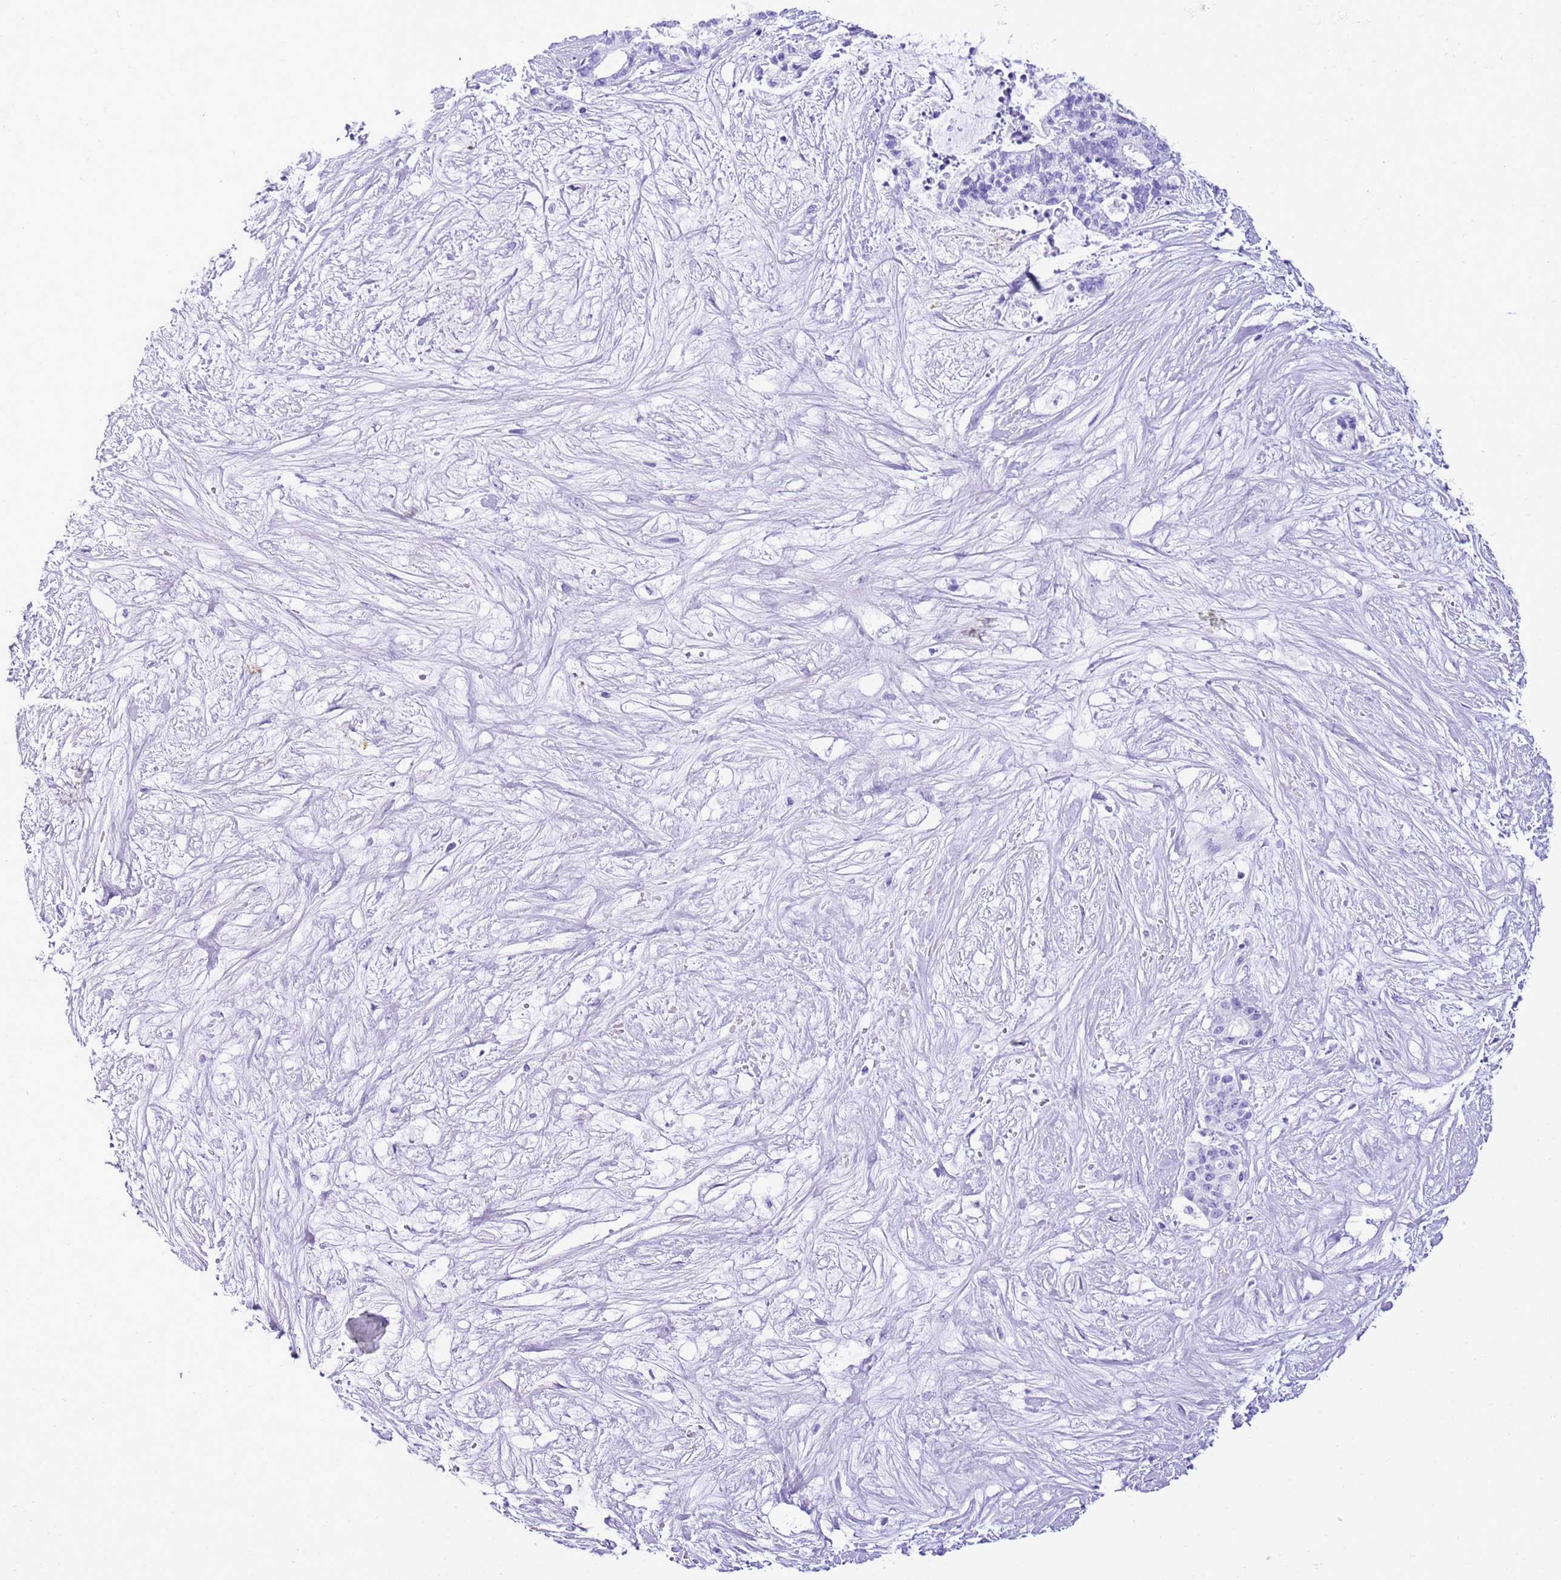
{"staining": {"intensity": "negative", "quantity": "none", "location": "none"}, "tissue": "liver cancer", "cell_type": "Tumor cells", "image_type": "cancer", "snomed": [{"axis": "morphology", "description": "Normal tissue, NOS"}, {"axis": "morphology", "description": "Cholangiocarcinoma"}, {"axis": "topography", "description": "Liver"}, {"axis": "topography", "description": "Peripheral nerve tissue"}], "caption": "Immunohistochemistry (IHC) of liver cancer (cholangiocarcinoma) demonstrates no positivity in tumor cells.", "gene": "KCNC1", "patient": {"sex": "female", "age": 73}}